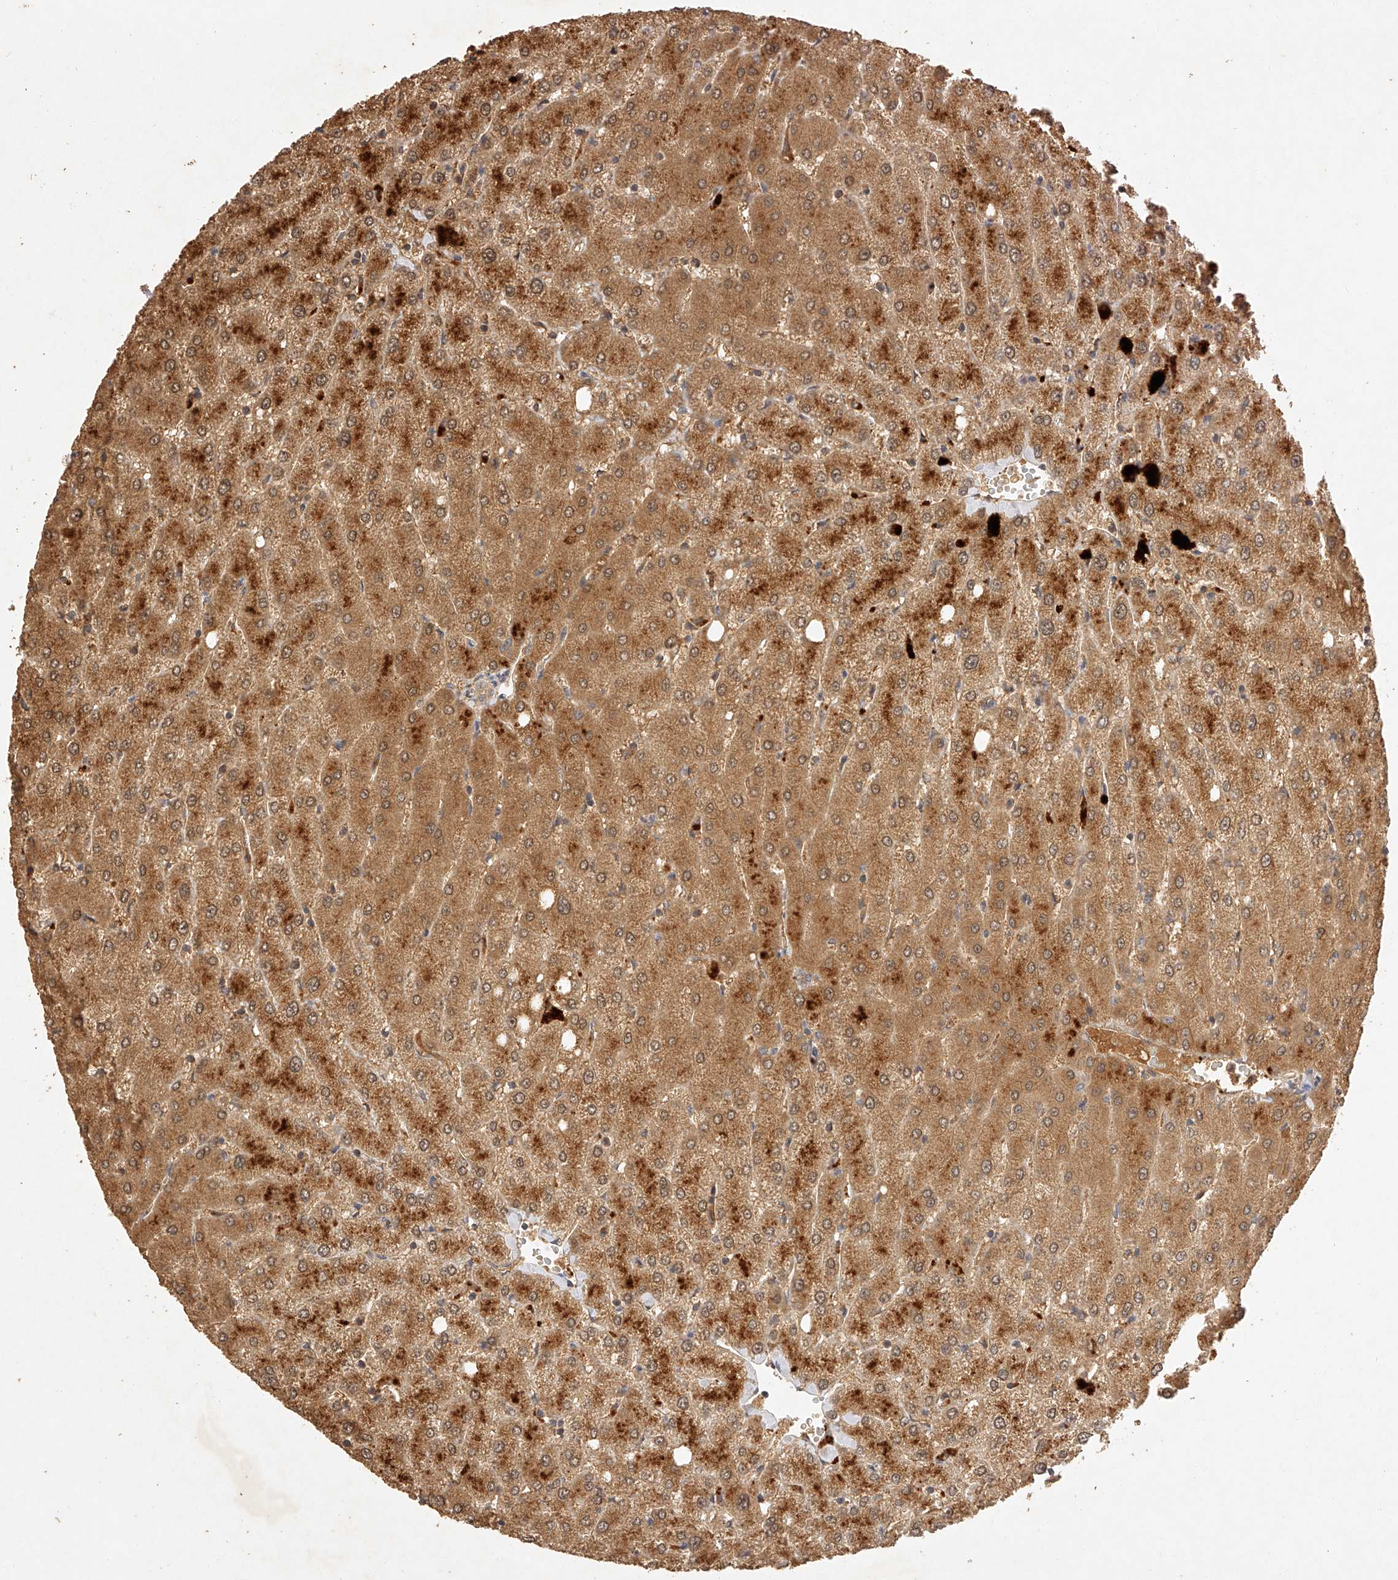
{"staining": {"intensity": "weak", "quantity": "25%-75%", "location": "cytoplasmic/membranous"}, "tissue": "liver", "cell_type": "Cholangiocytes", "image_type": "normal", "snomed": [{"axis": "morphology", "description": "Normal tissue, NOS"}, {"axis": "topography", "description": "Liver"}], "caption": "Protein staining of benign liver shows weak cytoplasmic/membranous expression in about 25%-75% of cholangiocytes. (DAB (3,3'-diaminobenzidine) IHC, brown staining for protein, blue staining for nuclei).", "gene": "NSMAF", "patient": {"sex": "female", "age": 54}}